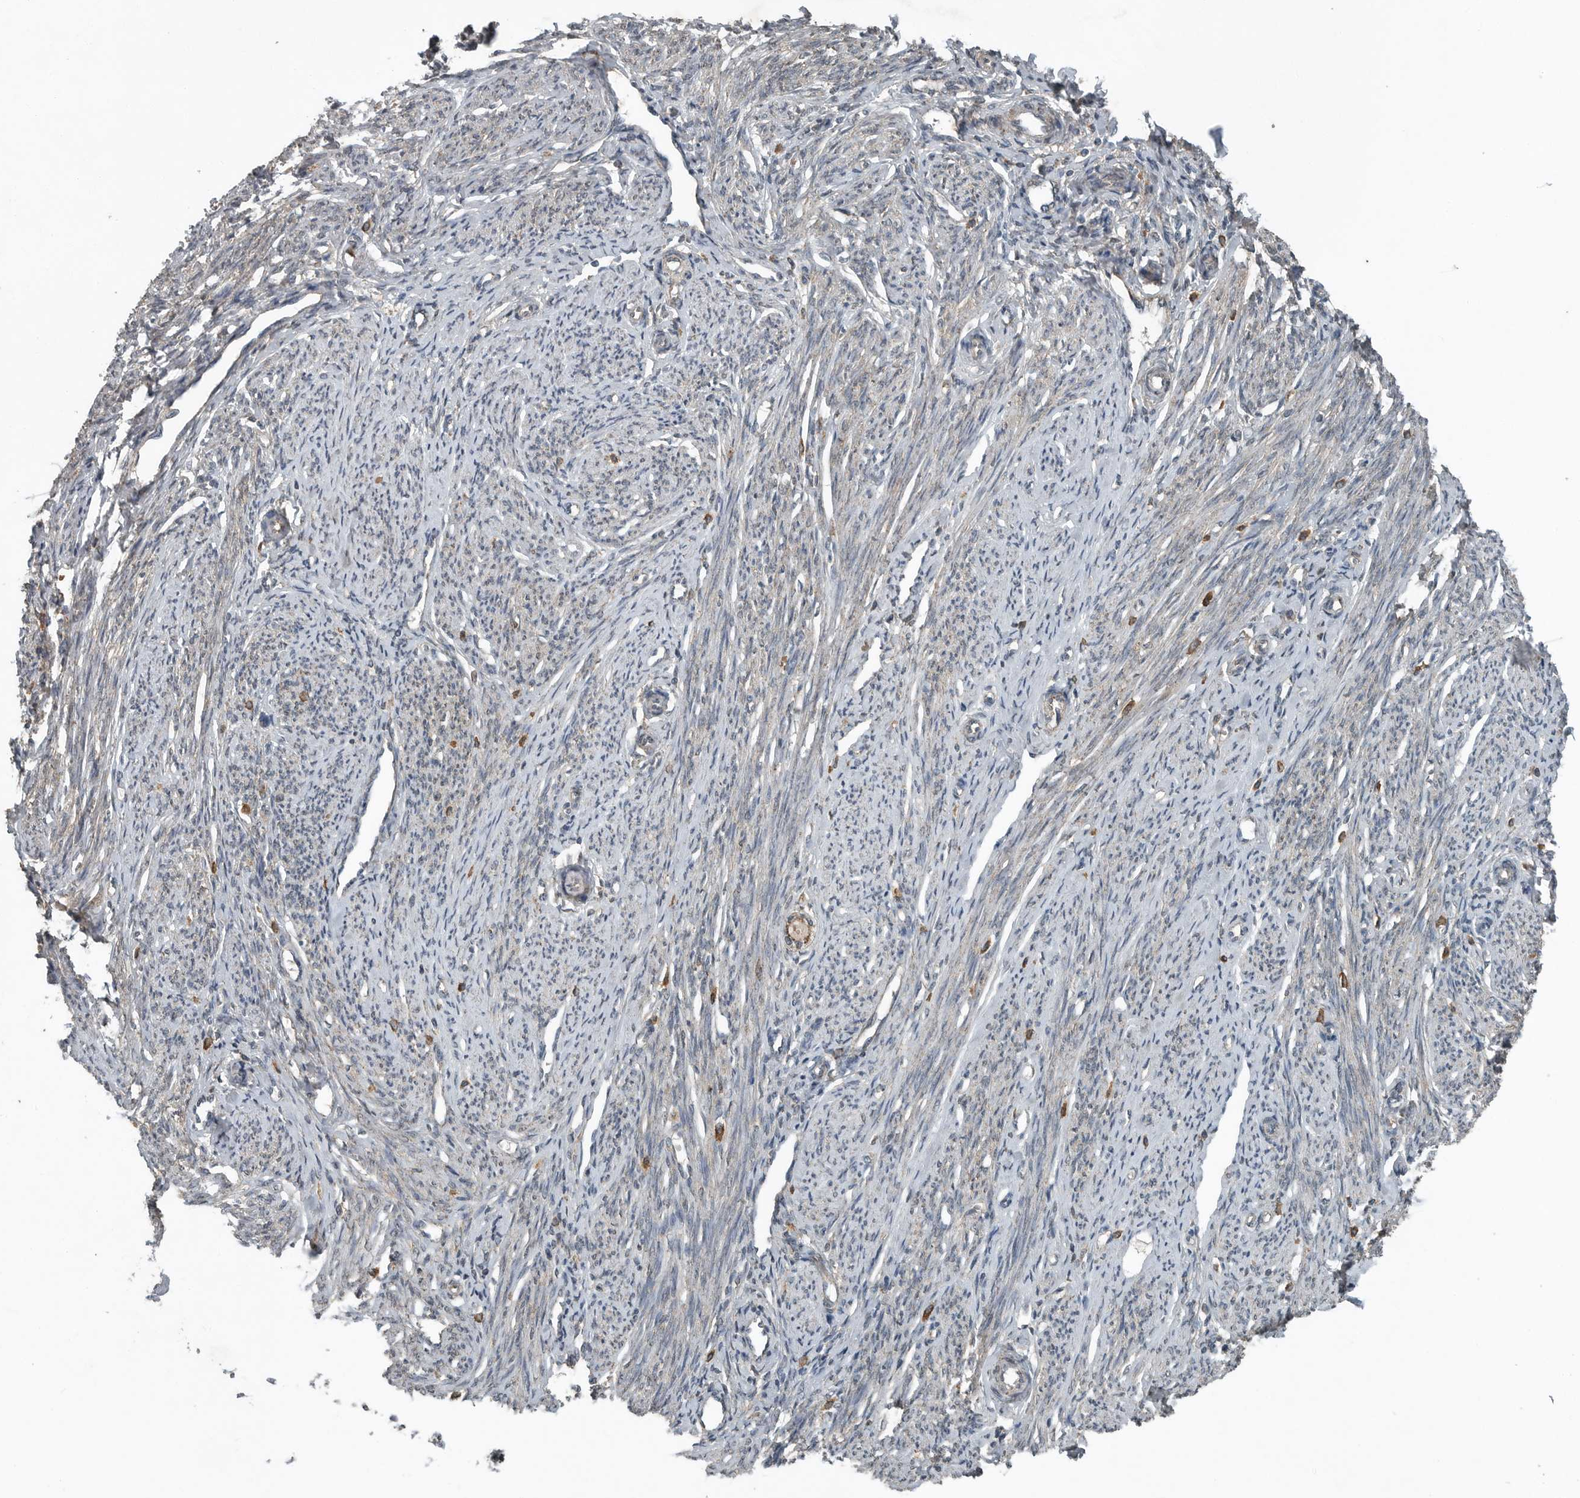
{"staining": {"intensity": "negative", "quantity": "none", "location": "none"}, "tissue": "endometrium", "cell_type": "Cells in endometrial stroma", "image_type": "normal", "snomed": [{"axis": "morphology", "description": "Normal tissue, NOS"}, {"axis": "topography", "description": "Endometrium"}], "caption": "Human endometrium stained for a protein using immunohistochemistry displays no positivity in cells in endometrial stroma.", "gene": "IL6ST", "patient": {"sex": "female", "age": 56}}